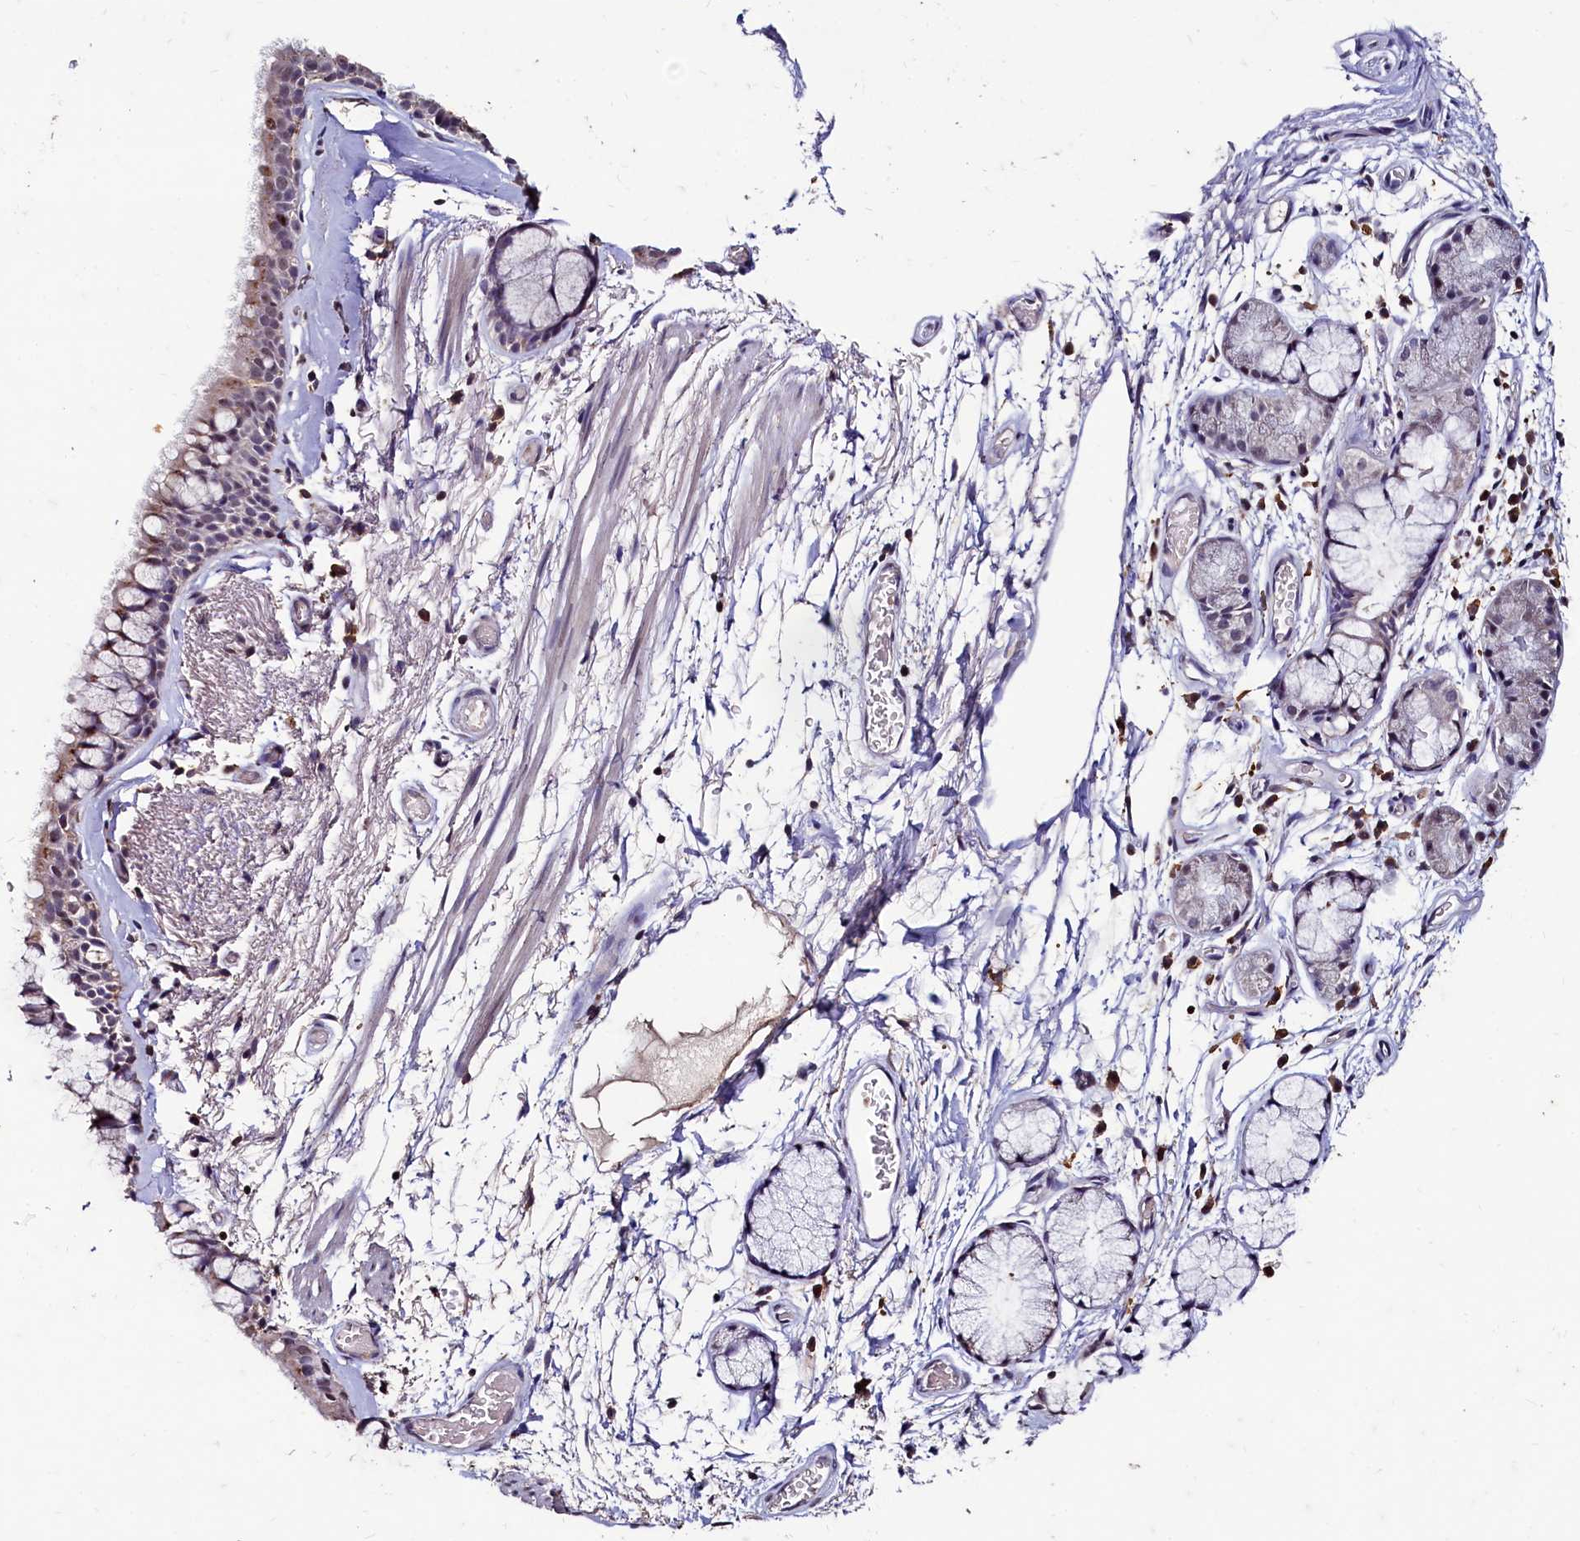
{"staining": {"intensity": "weak", "quantity": "<25%", "location": "cytoplasmic/membranous"}, "tissue": "bronchus", "cell_type": "Respiratory epithelial cells", "image_type": "normal", "snomed": [{"axis": "morphology", "description": "Normal tissue, NOS"}, {"axis": "topography", "description": "Bronchus"}], "caption": "Immunohistochemistry of unremarkable bronchus shows no positivity in respiratory epithelial cells.", "gene": "CSTPP1", "patient": {"sex": "male", "age": 65}}